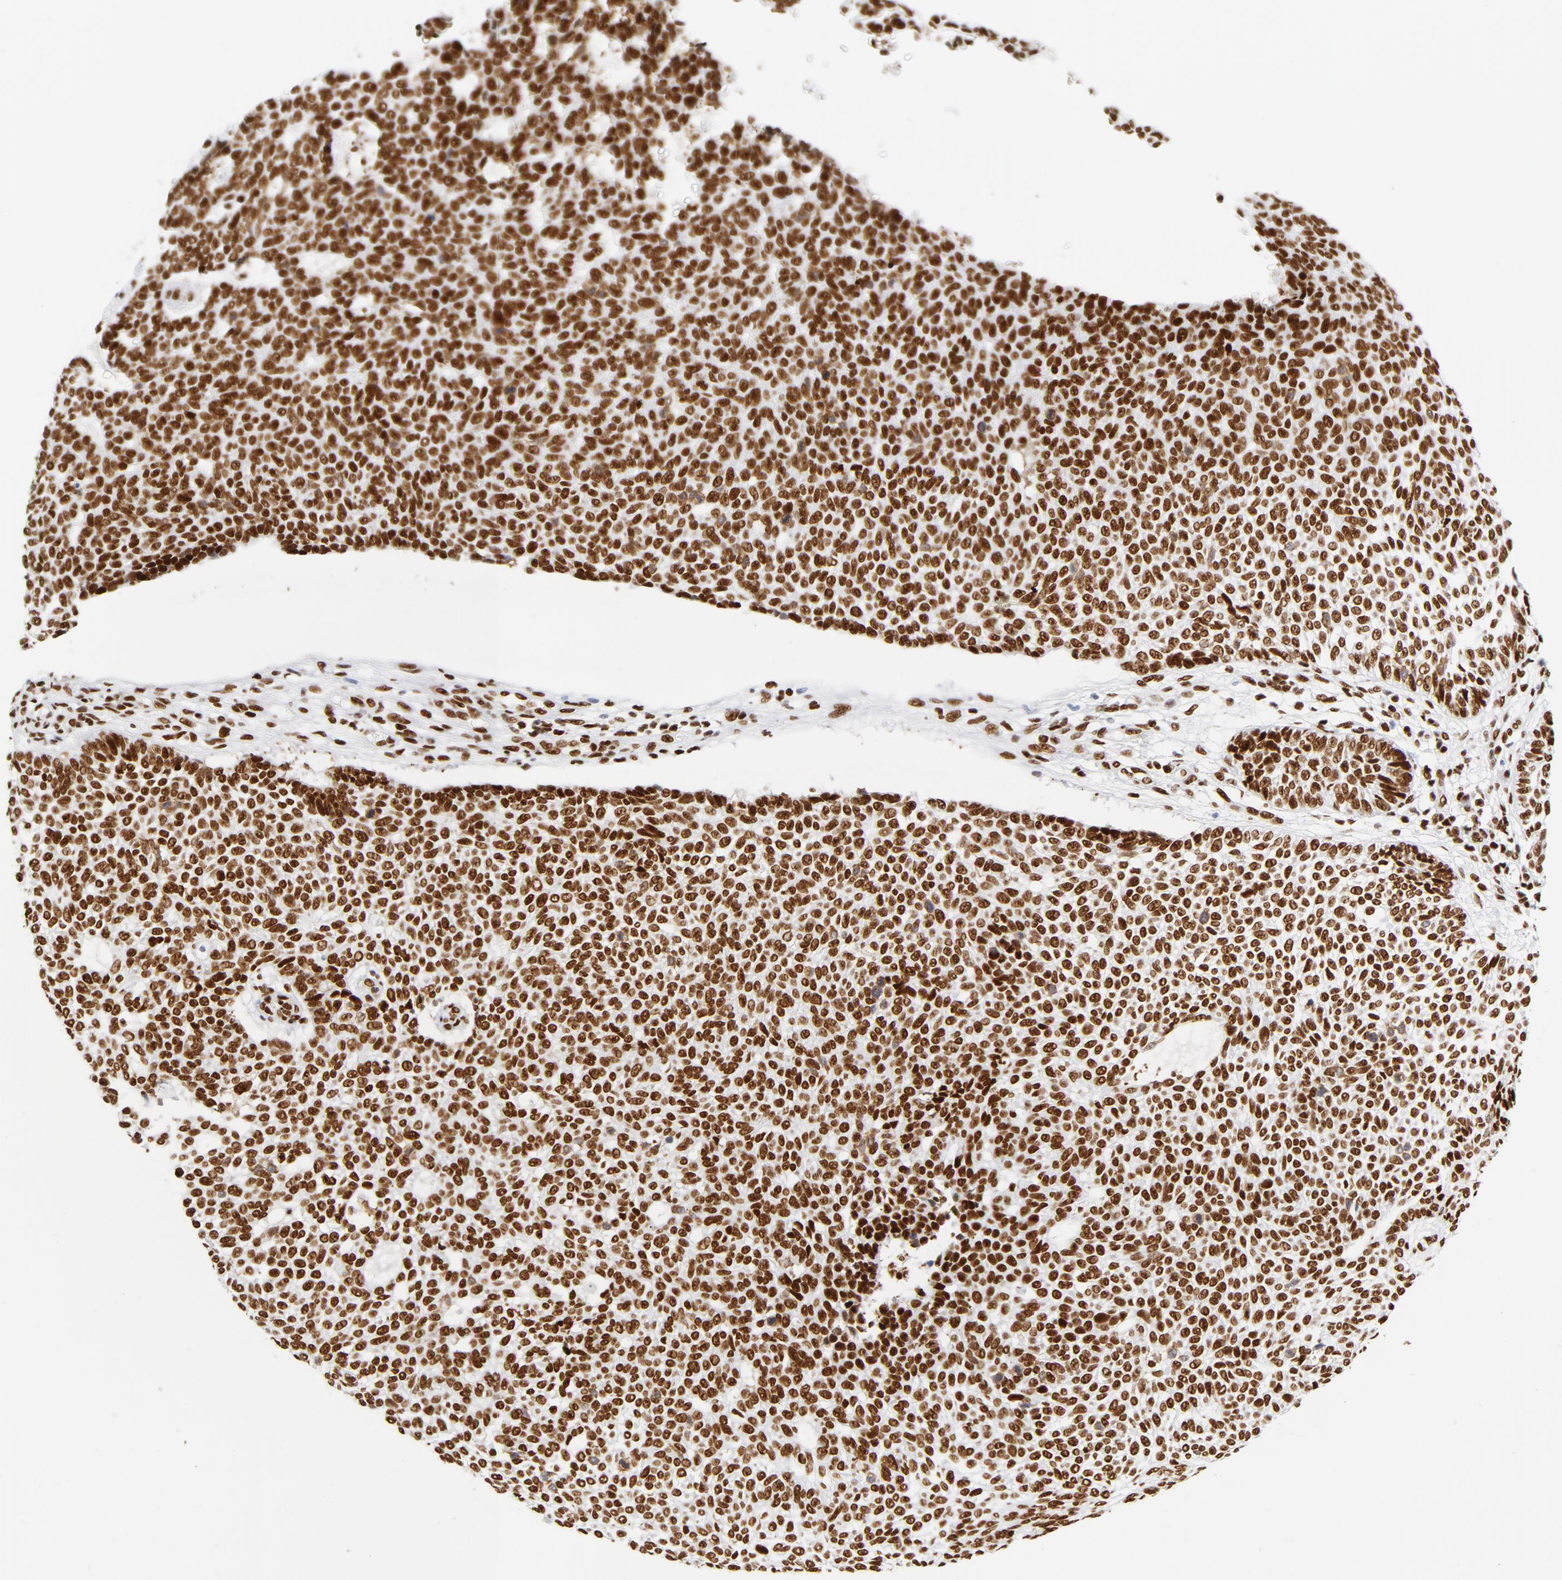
{"staining": {"intensity": "strong", "quantity": ">75%", "location": "nuclear"}, "tissue": "skin cancer", "cell_type": "Tumor cells", "image_type": "cancer", "snomed": [{"axis": "morphology", "description": "Normal tissue, NOS"}, {"axis": "morphology", "description": "Basal cell carcinoma"}, {"axis": "topography", "description": "Skin"}], "caption": "The photomicrograph reveals immunohistochemical staining of skin cancer (basal cell carcinoma). There is strong nuclear expression is present in about >75% of tumor cells. The protein of interest is shown in brown color, while the nuclei are stained blue.", "gene": "XRCC5", "patient": {"sex": "male", "age": 87}}